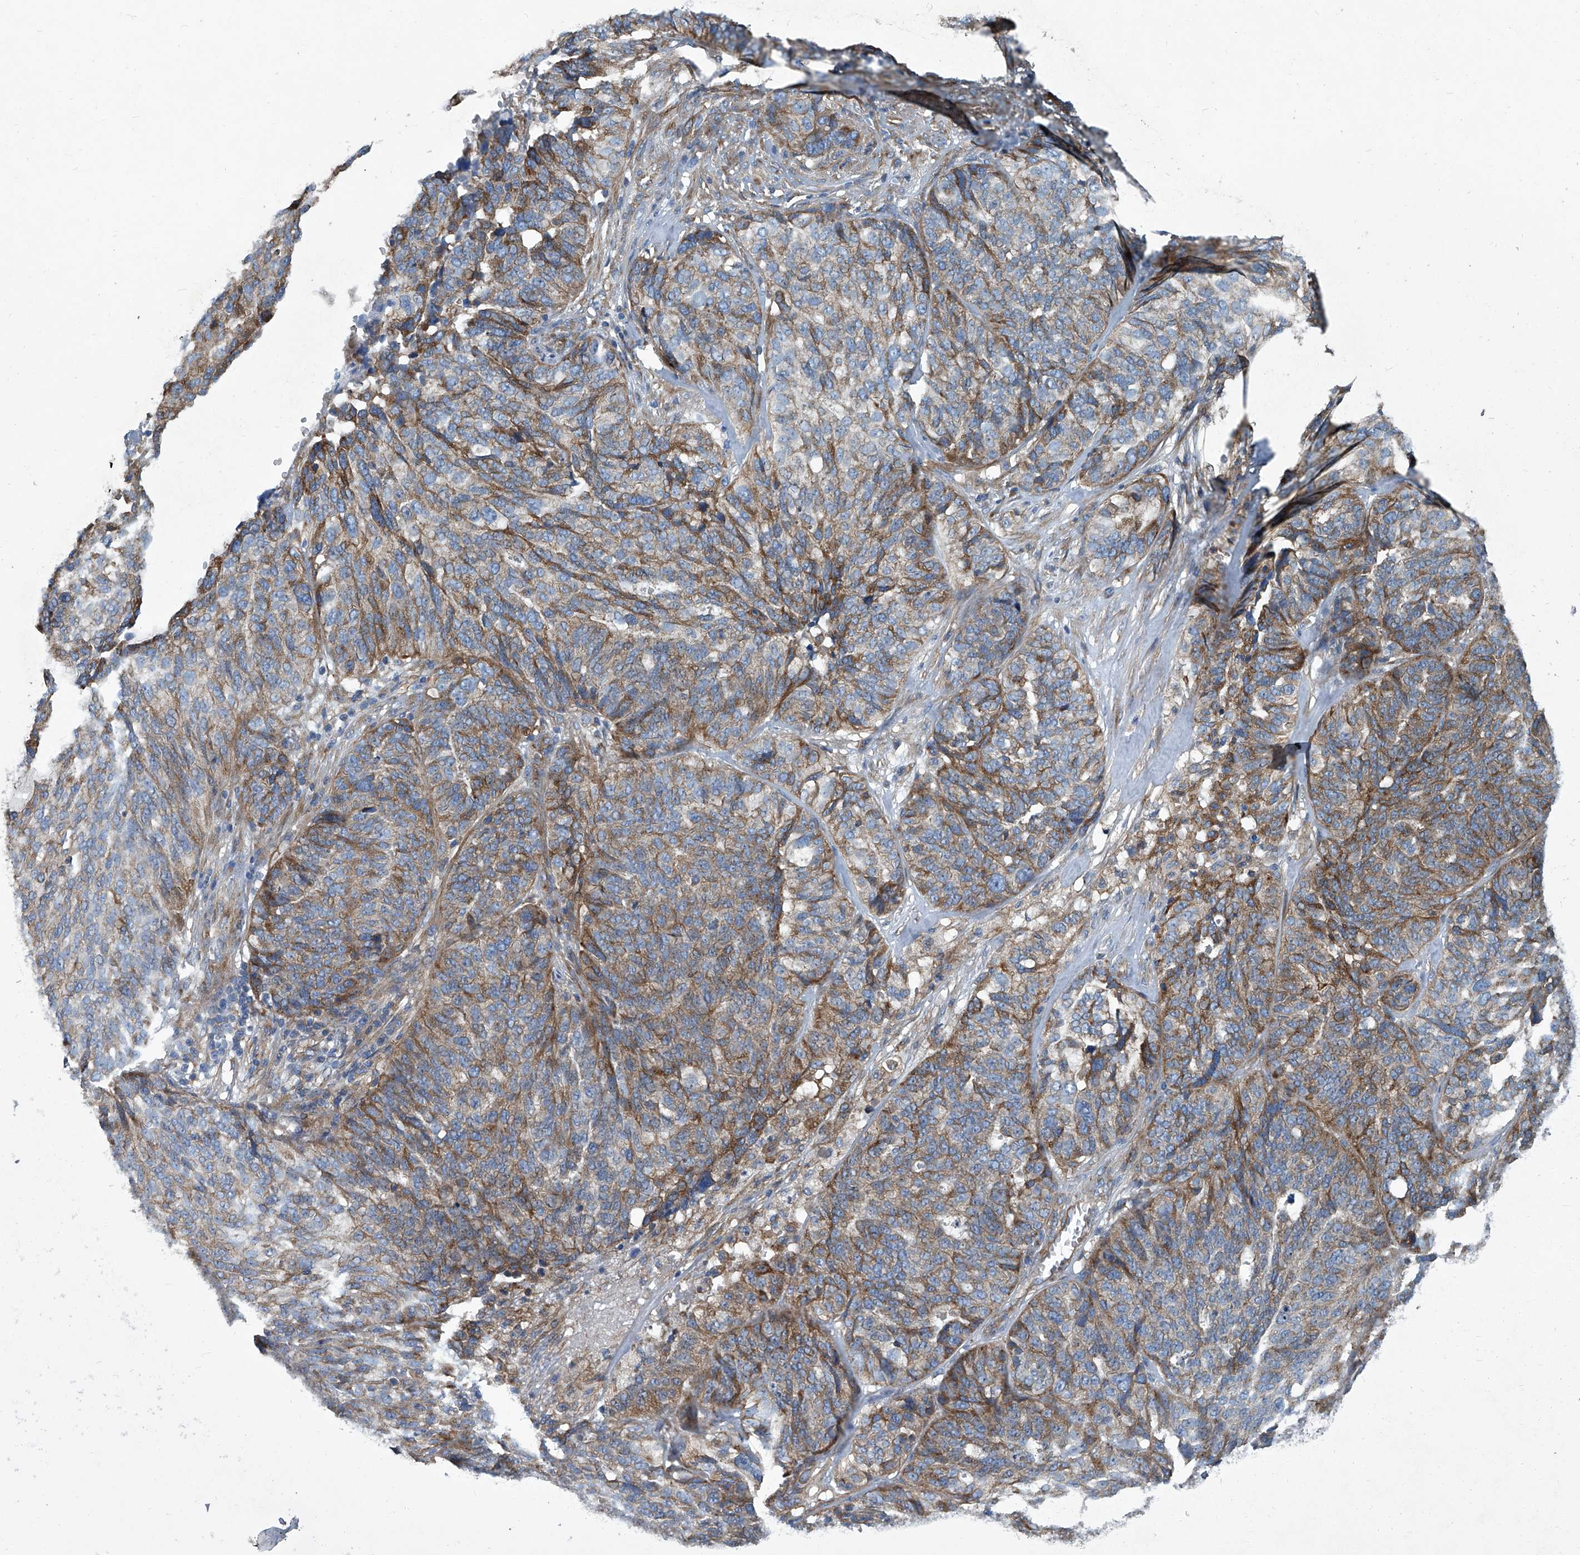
{"staining": {"intensity": "moderate", "quantity": "25%-75%", "location": "cytoplasmic/membranous"}, "tissue": "ovarian cancer", "cell_type": "Tumor cells", "image_type": "cancer", "snomed": [{"axis": "morphology", "description": "Cystadenocarcinoma, serous, NOS"}, {"axis": "topography", "description": "Ovary"}], "caption": "A brown stain labels moderate cytoplasmic/membranous staining of a protein in human serous cystadenocarcinoma (ovarian) tumor cells.", "gene": "PIGH", "patient": {"sex": "female", "age": 59}}